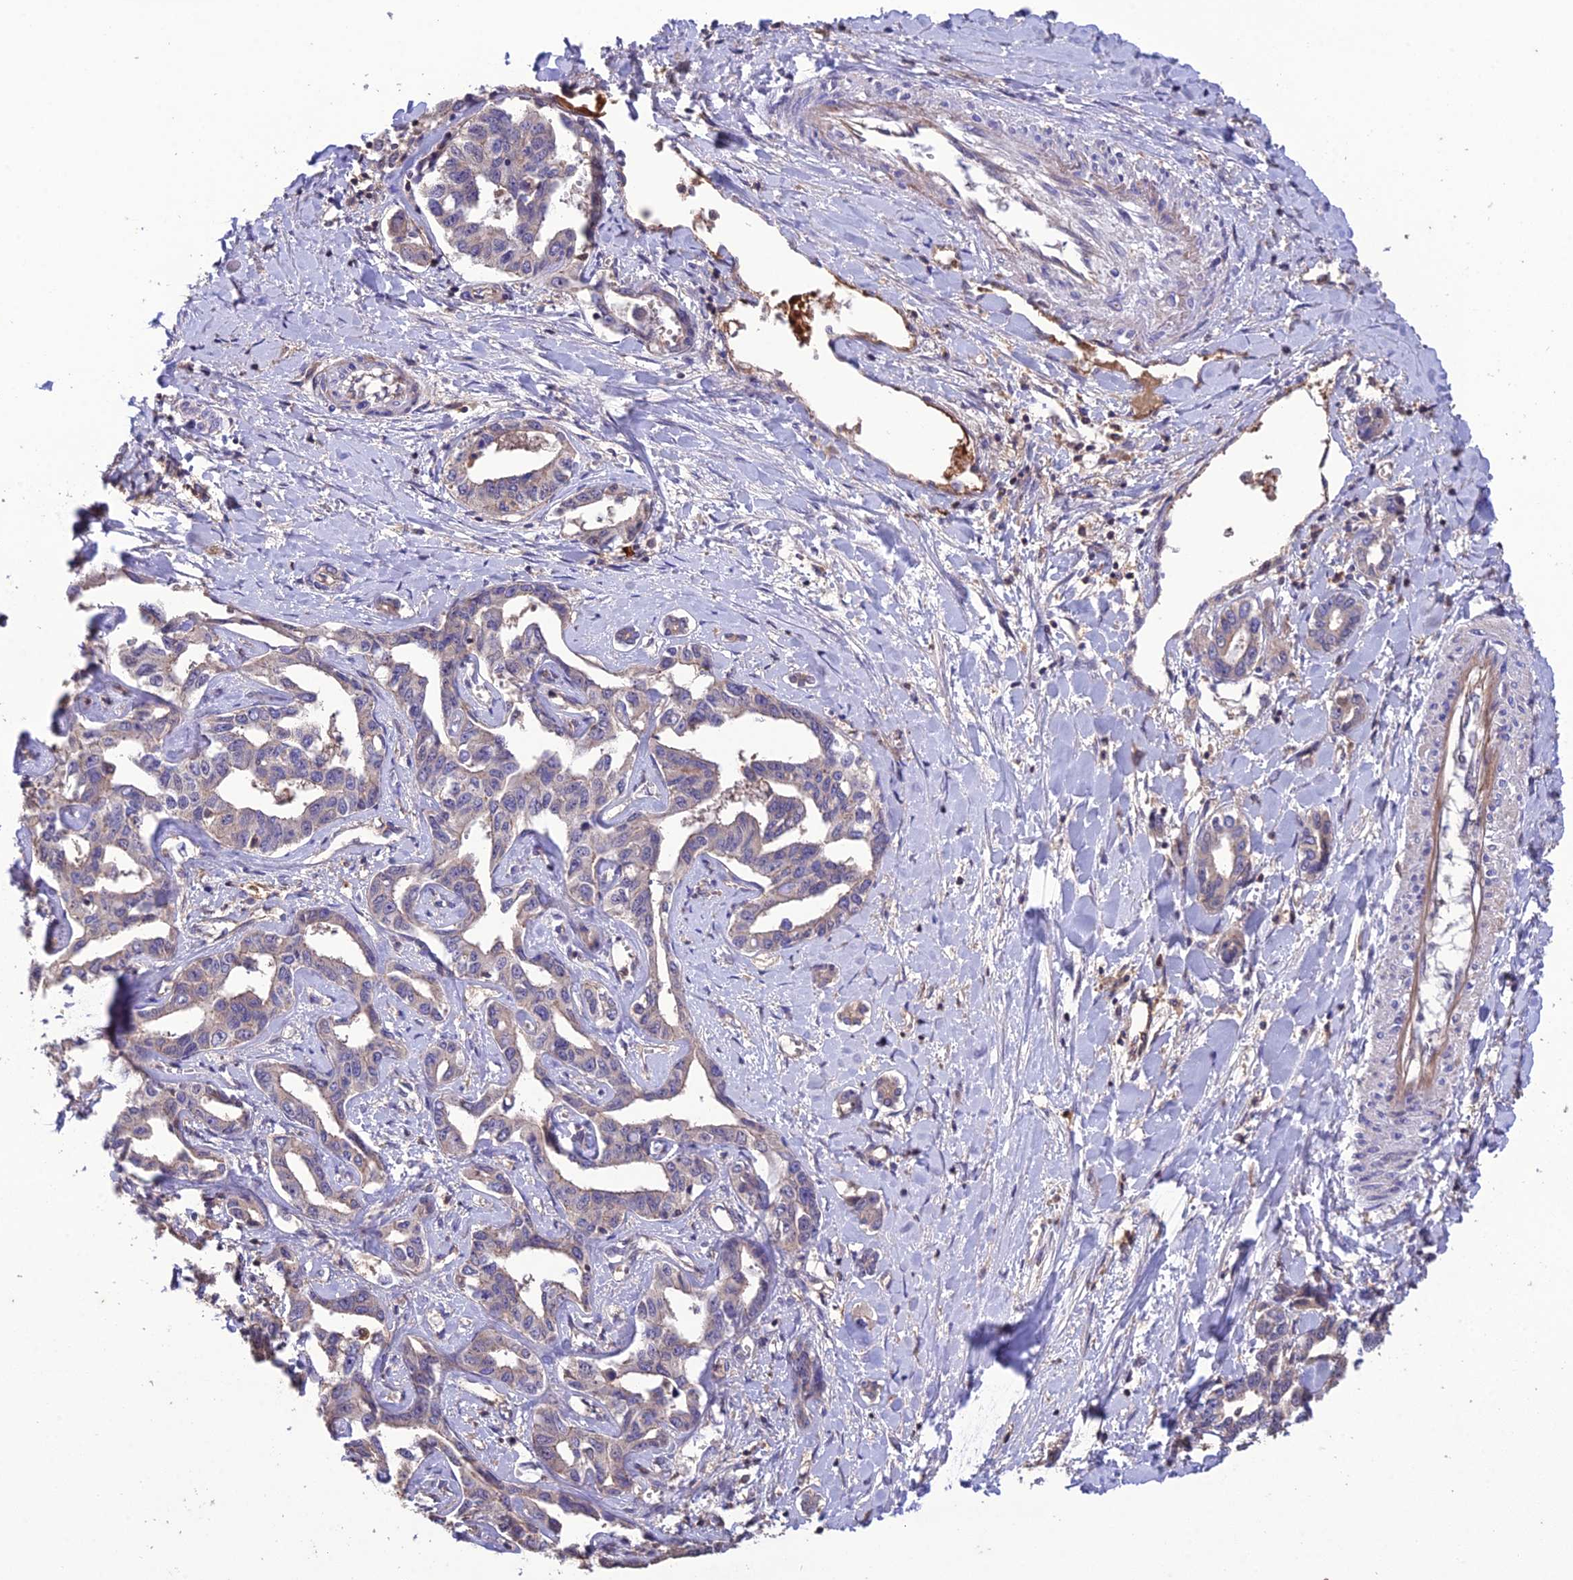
{"staining": {"intensity": "negative", "quantity": "none", "location": "none"}, "tissue": "liver cancer", "cell_type": "Tumor cells", "image_type": "cancer", "snomed": [{"axis": "morphology", "description": "Cholangiocarcinoma"}, {"axis": "topography", "description": "Liver"}], "caption": "Tumor cells are negative for protein expression in human liver cancer (cholangiocarcinoma).", "gene": "MIOS", "patient": {"sex": "male", "age": 59}}